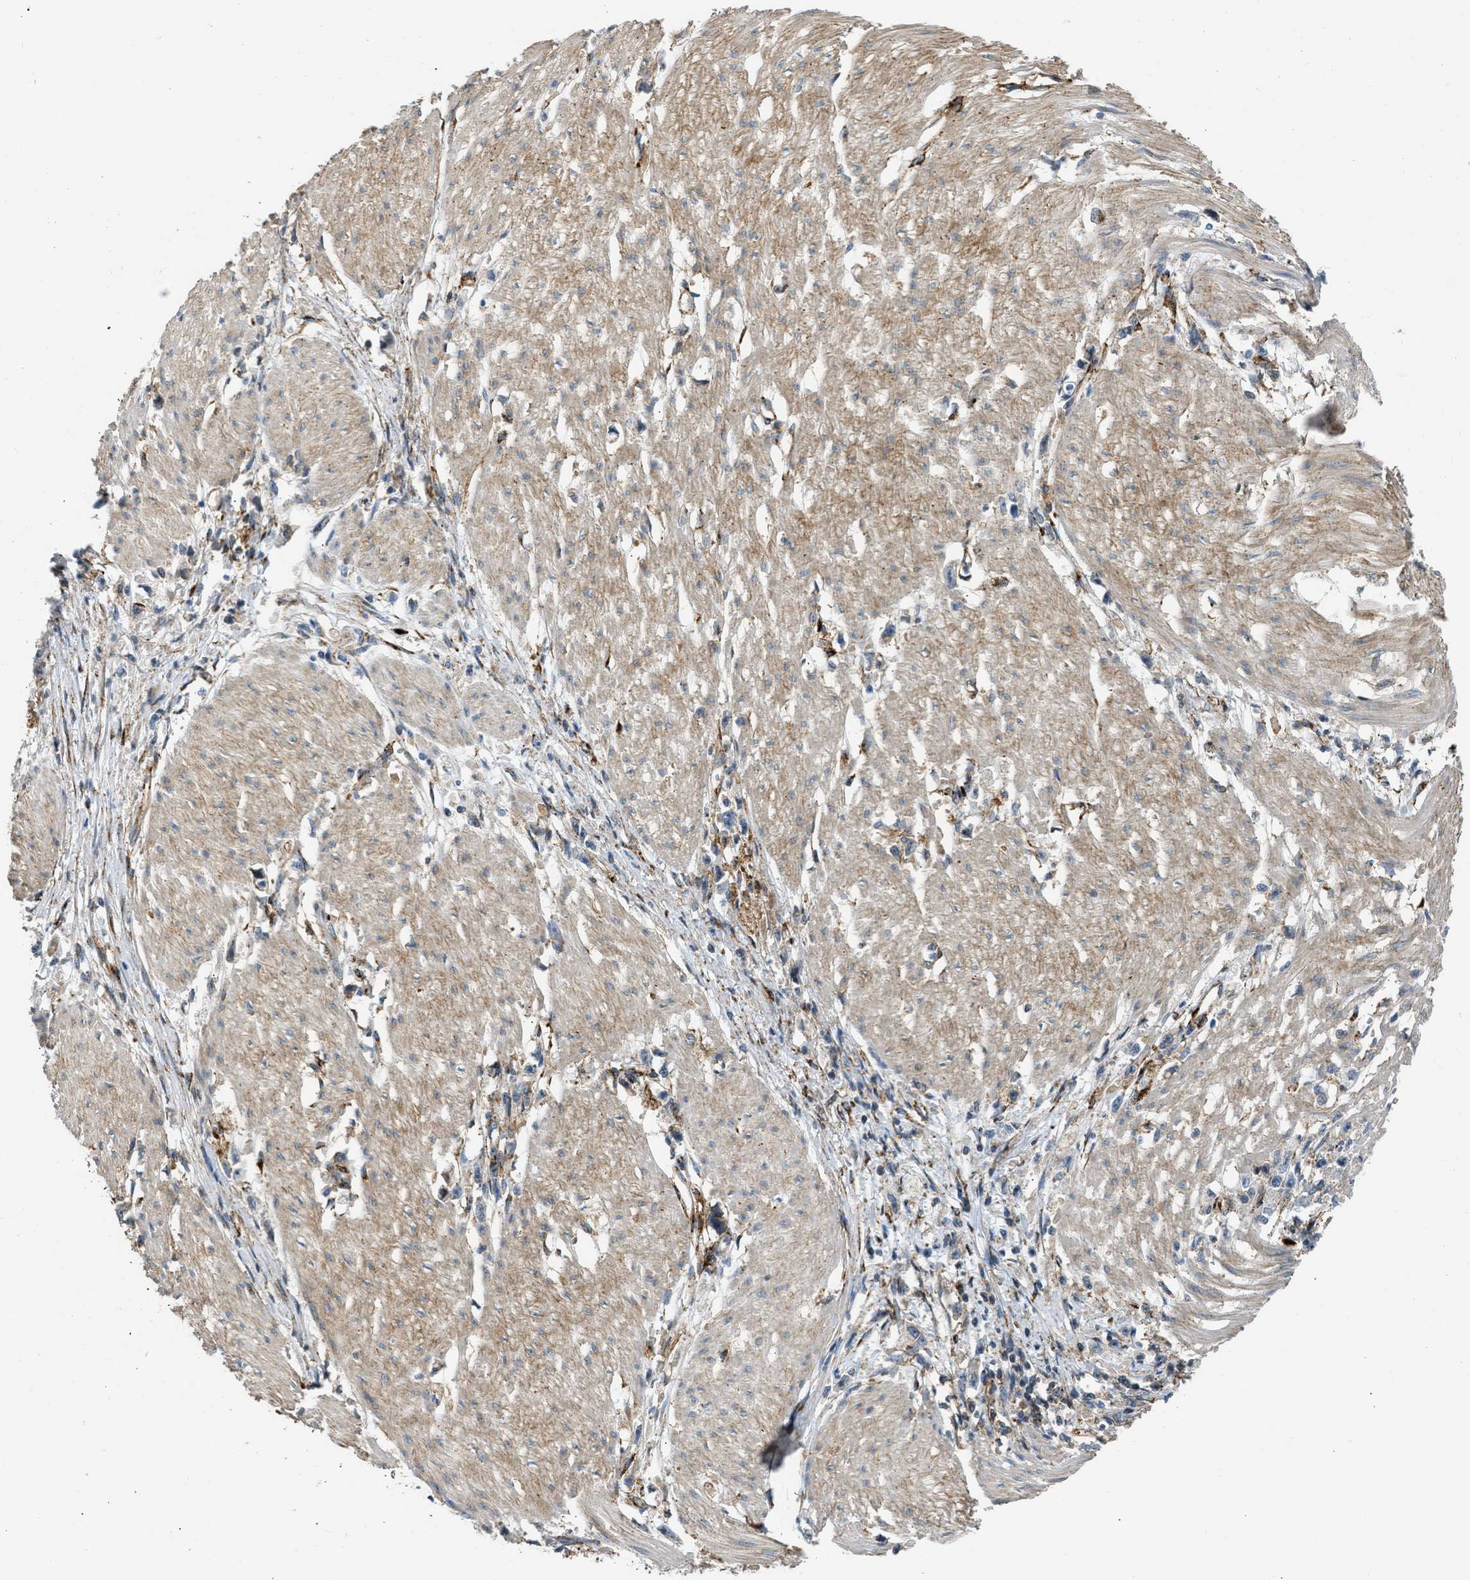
{"staining": {"intensity": "moderate", "quantity": "<25%", "location": "cytoplasmic/membranous"}, "tissue": "stomach cancer", "cell_type": "Tumor cells", "image_type": "cancer", "snomed": [{"axis": "morphology", "description": "Adenocarcinoma, NOS"}, {"axis": "topography", "description": "Stomach"}], "caption": "Stomach cancer (adenocarcinoma) stained for a protein (brown) shows moderate cytoplasmic/membranous positive staining in about <25% of tumor cells.", "gene": "SEPTIN2", "patient": {"sex": "female", "age": 59}}